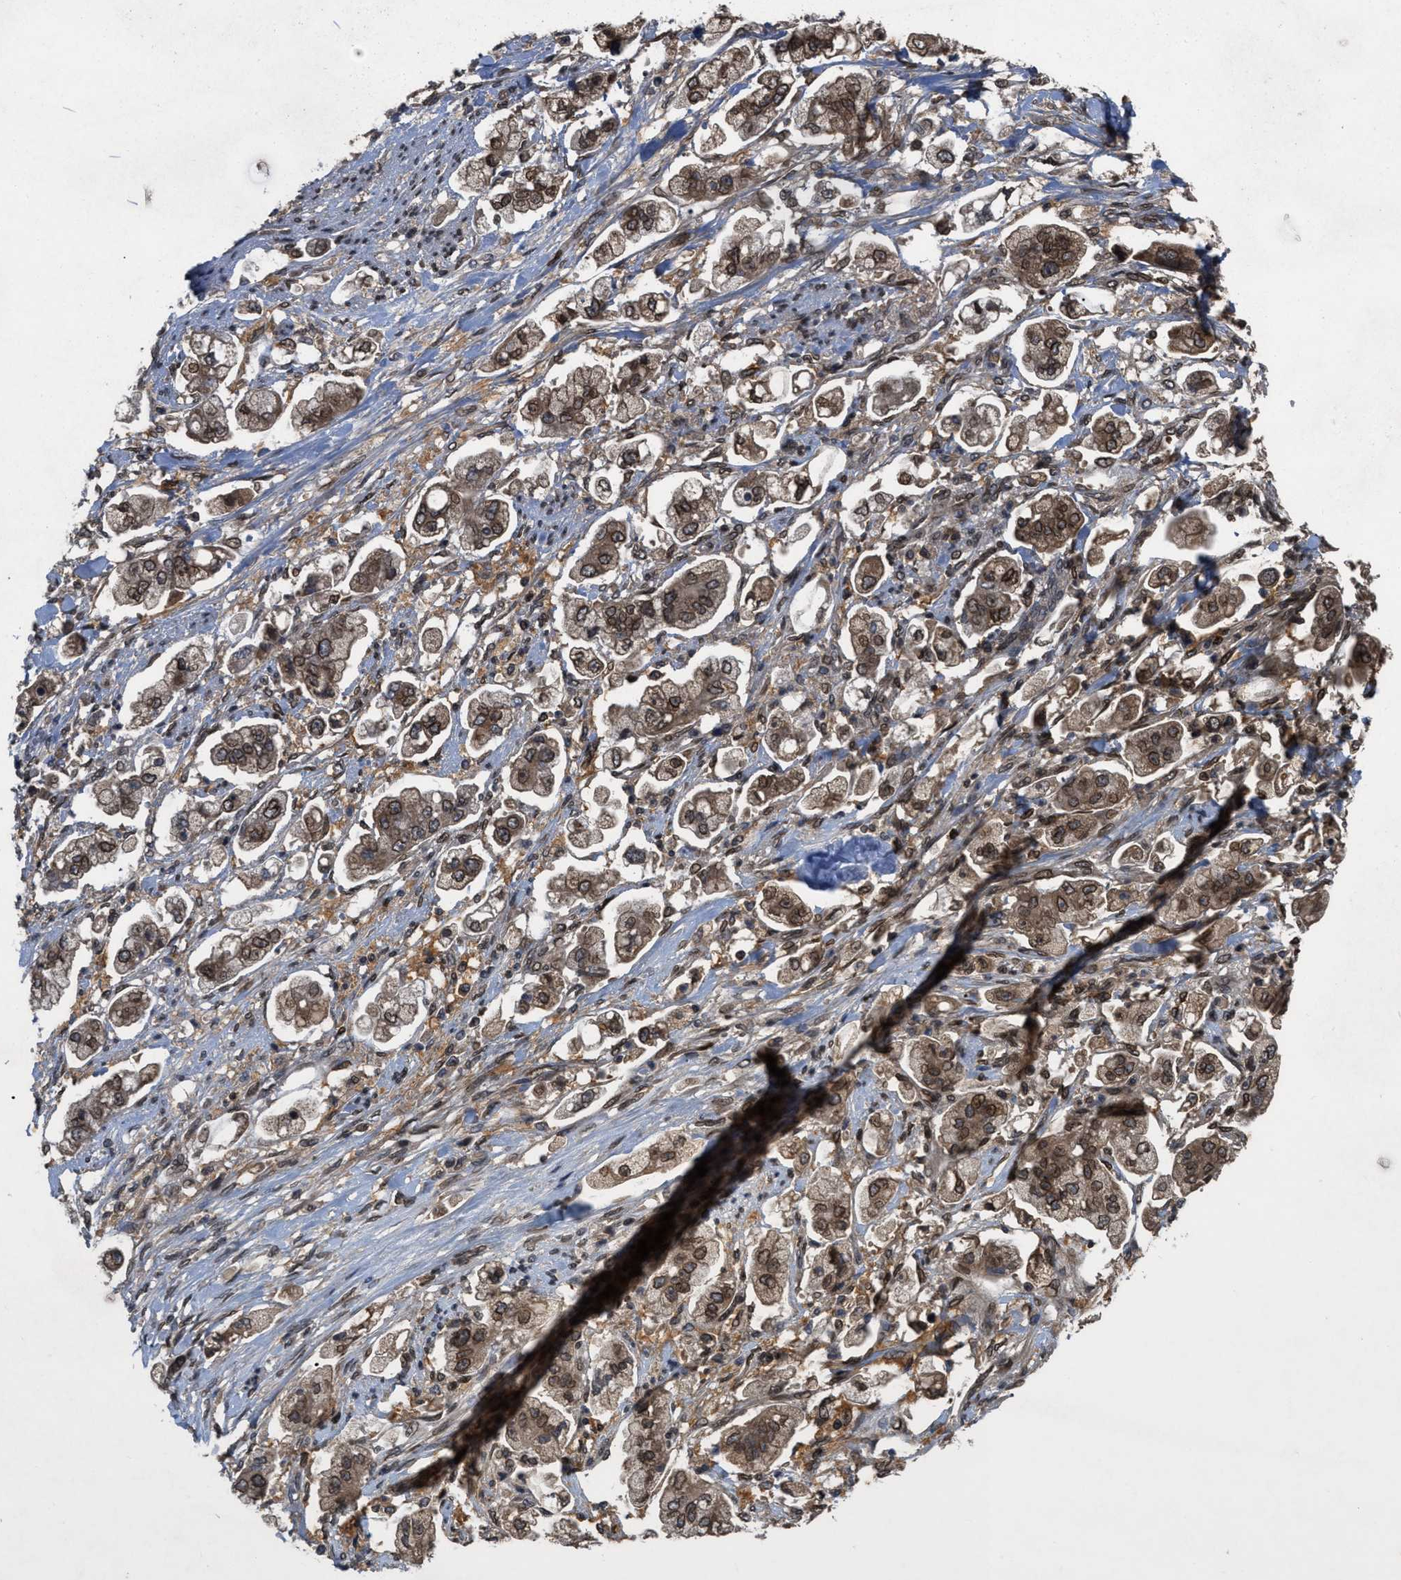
{"staining": {"intensity": "moderate", "quantity": ">75%", "location": "cytoplasmic/membranous,nuclear"}, "tissue": "stomach cancer", "cell_type": "Tumor cells", "image_type": "cancer", "snomed": [{"axis": "morphology", "description": "Adenocarcinoma, NOS"}, {"axis": "topography", "description": "Stomach"}], "caption": "Immunohistochemical staining of human stomach cancer (adenocarcinoma) demonstrates medium levels of moderate cytoplasmic/membranous and nuclear protein expression in about >75% of tumor cells. (DAB (3,3'-diaminobenzidine) IHC, brown staining for protein, blue staining for nuclei).", "gene": "CRY1", "patient": {"sex": "male", "age": 62}}